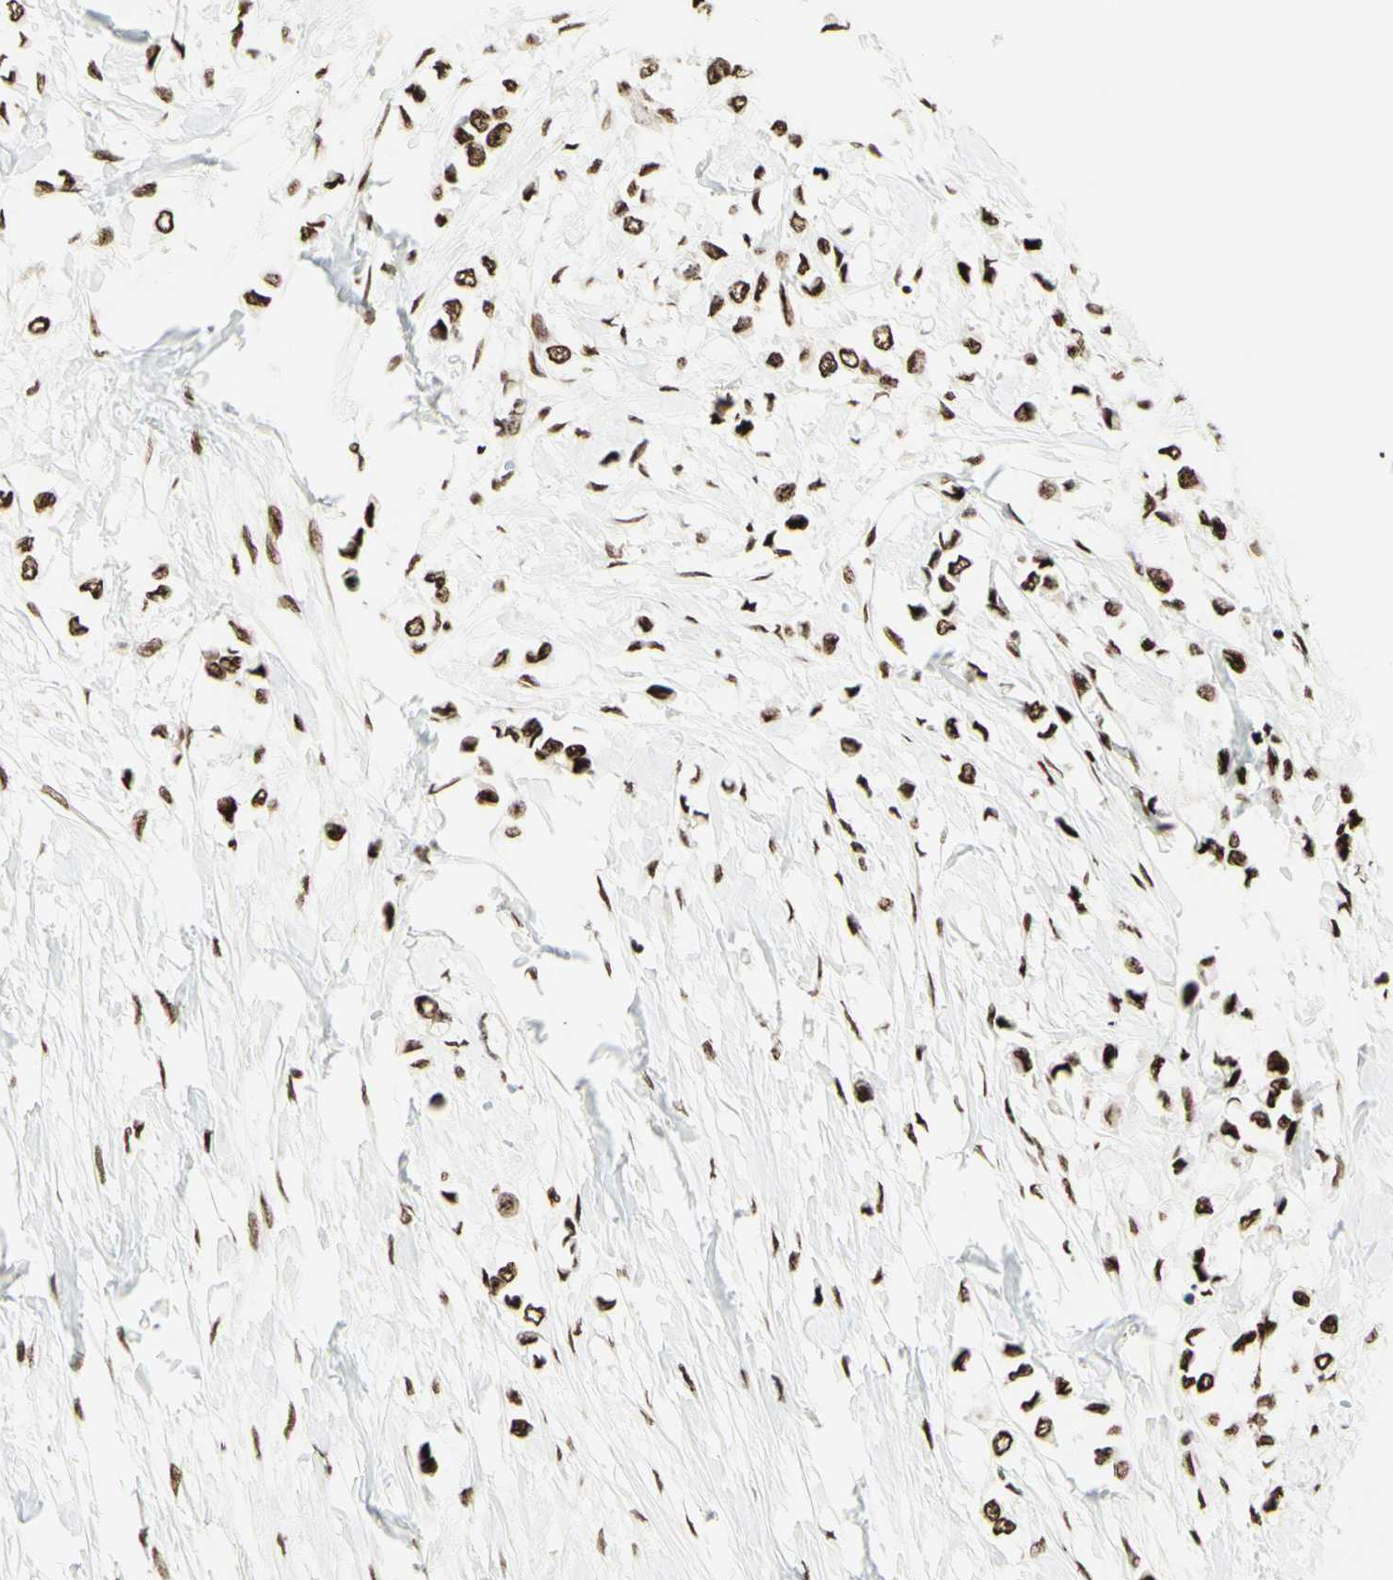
{"staining": {"intensity": "strong", "quantity": ">75%", "location": "nuclear"}, "tissue": "breast cancer", "cell_type": "Tumor cells", "image_type": "cancer", "snomed": [{"axis": "morphology", "description": "Lobular carcinoma"}, {"axis": "topography", "description": "Breast"}], "caption": "Immunohistochemistry (IHC) of lobular carcinoma (breast) demonstrates high levels of strong nuclear positivity in approximately >75% of tumor cells.", "gene": "DHX9", "patient": {"sex": "female", "age": 51}}